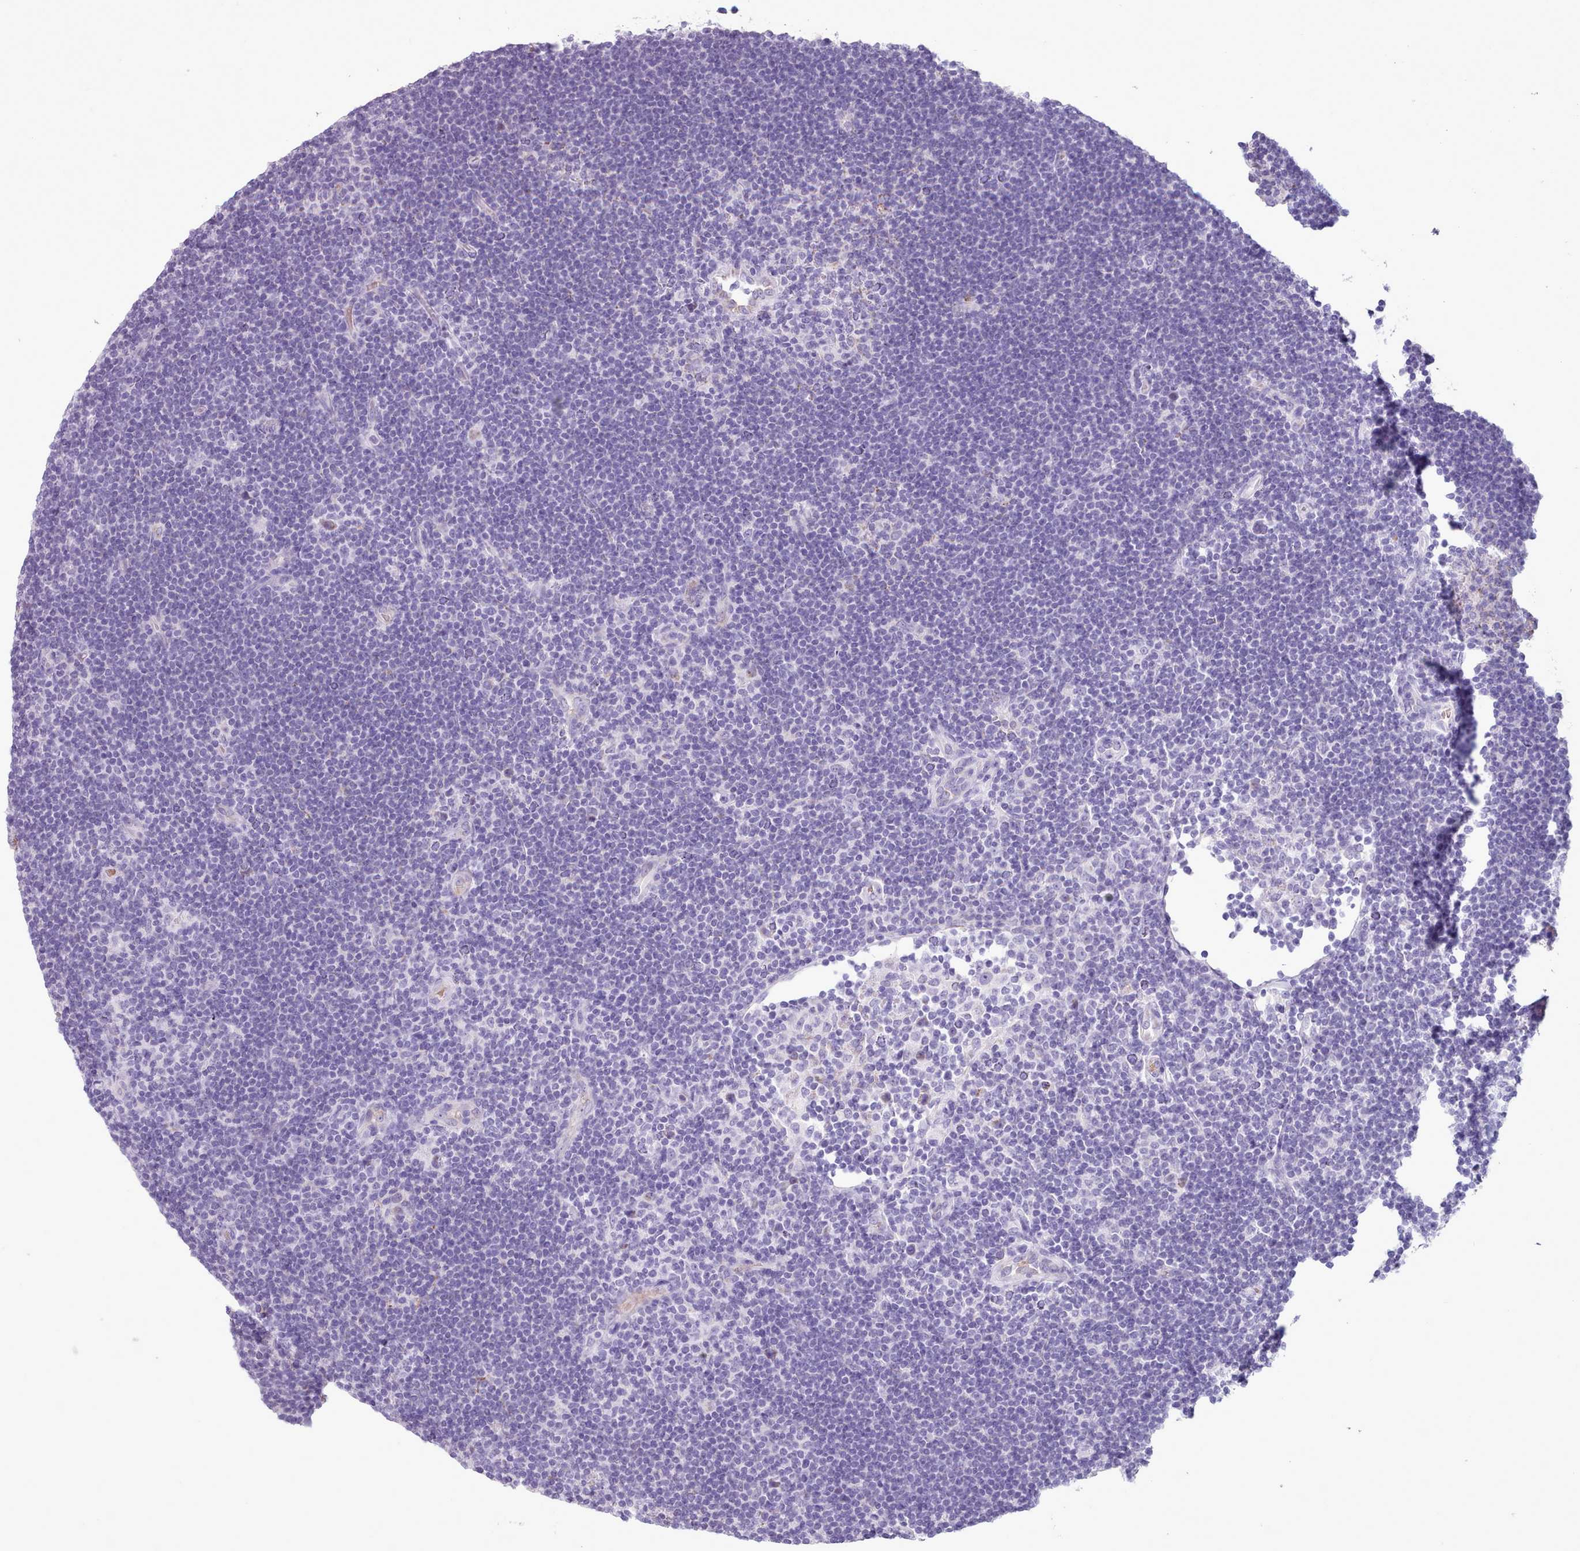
{"staining": {"intensity": "negative", "quantity": "none", "location": "none"}, "tissue": "lymphoma", "cell_type": "Tumor cells", "image_type": "cancer", "snomed": [{"axis": "morphology", "description": "Hodgkin's disease, NOS"}, {"axis": "topography", "description": "Lymph node"}], "caption": "Immunohistochemistry (IHC) histopathology image of neoplastic tissue: Hodgkin's disease stained with DAB (3,3'-diaminobenzidine) reveals no significant protein positivity in tumor cells.", "gene": "AK4", "patient": {"sex": "female", "age": 57}}